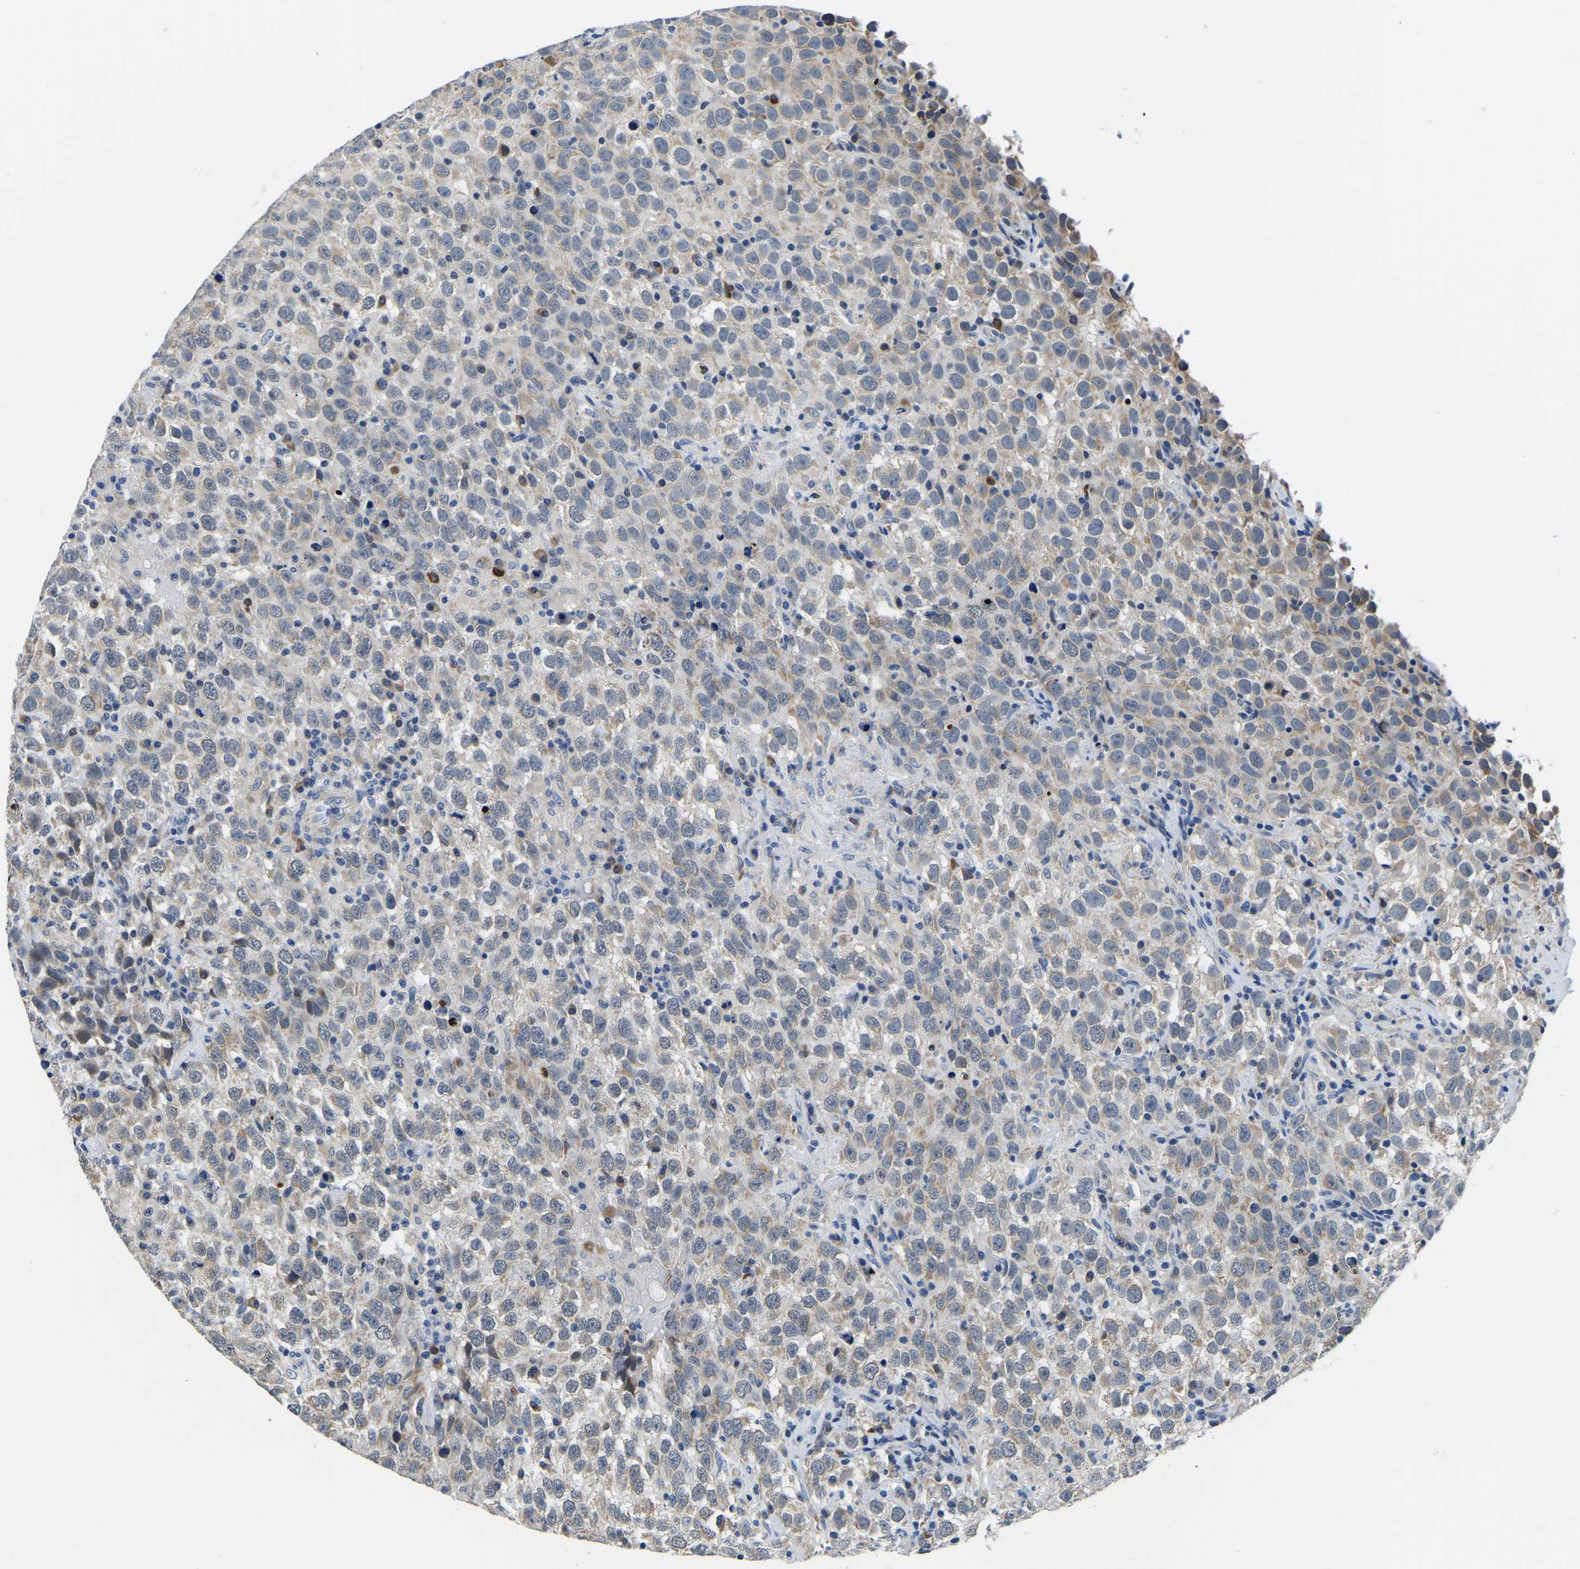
{"staining": {"intensity": "weak", "quantity": "25%-75%", "location": "cytoplasmic/membranous"}, "tissue": "testis cancer", "cell_type": "Tumor cells", "image_type": "cancer", "snomed": [{"axis": "morphology", "description": "Seminoma, NOS"}, {"axis": "topography", "description": "Testis"}], "caption": "Protein staining of testis cancer tissue reveals weak cytoplasmic/membranous expression in approximately 25%-75% of tumor cells. The protein is stained brown, and the nuclei are stained in blue (DAB IHC with brightfield microscopy, high magnification).", "gene": "LIAS", "patient": {"sex": "male", "age": 41}}